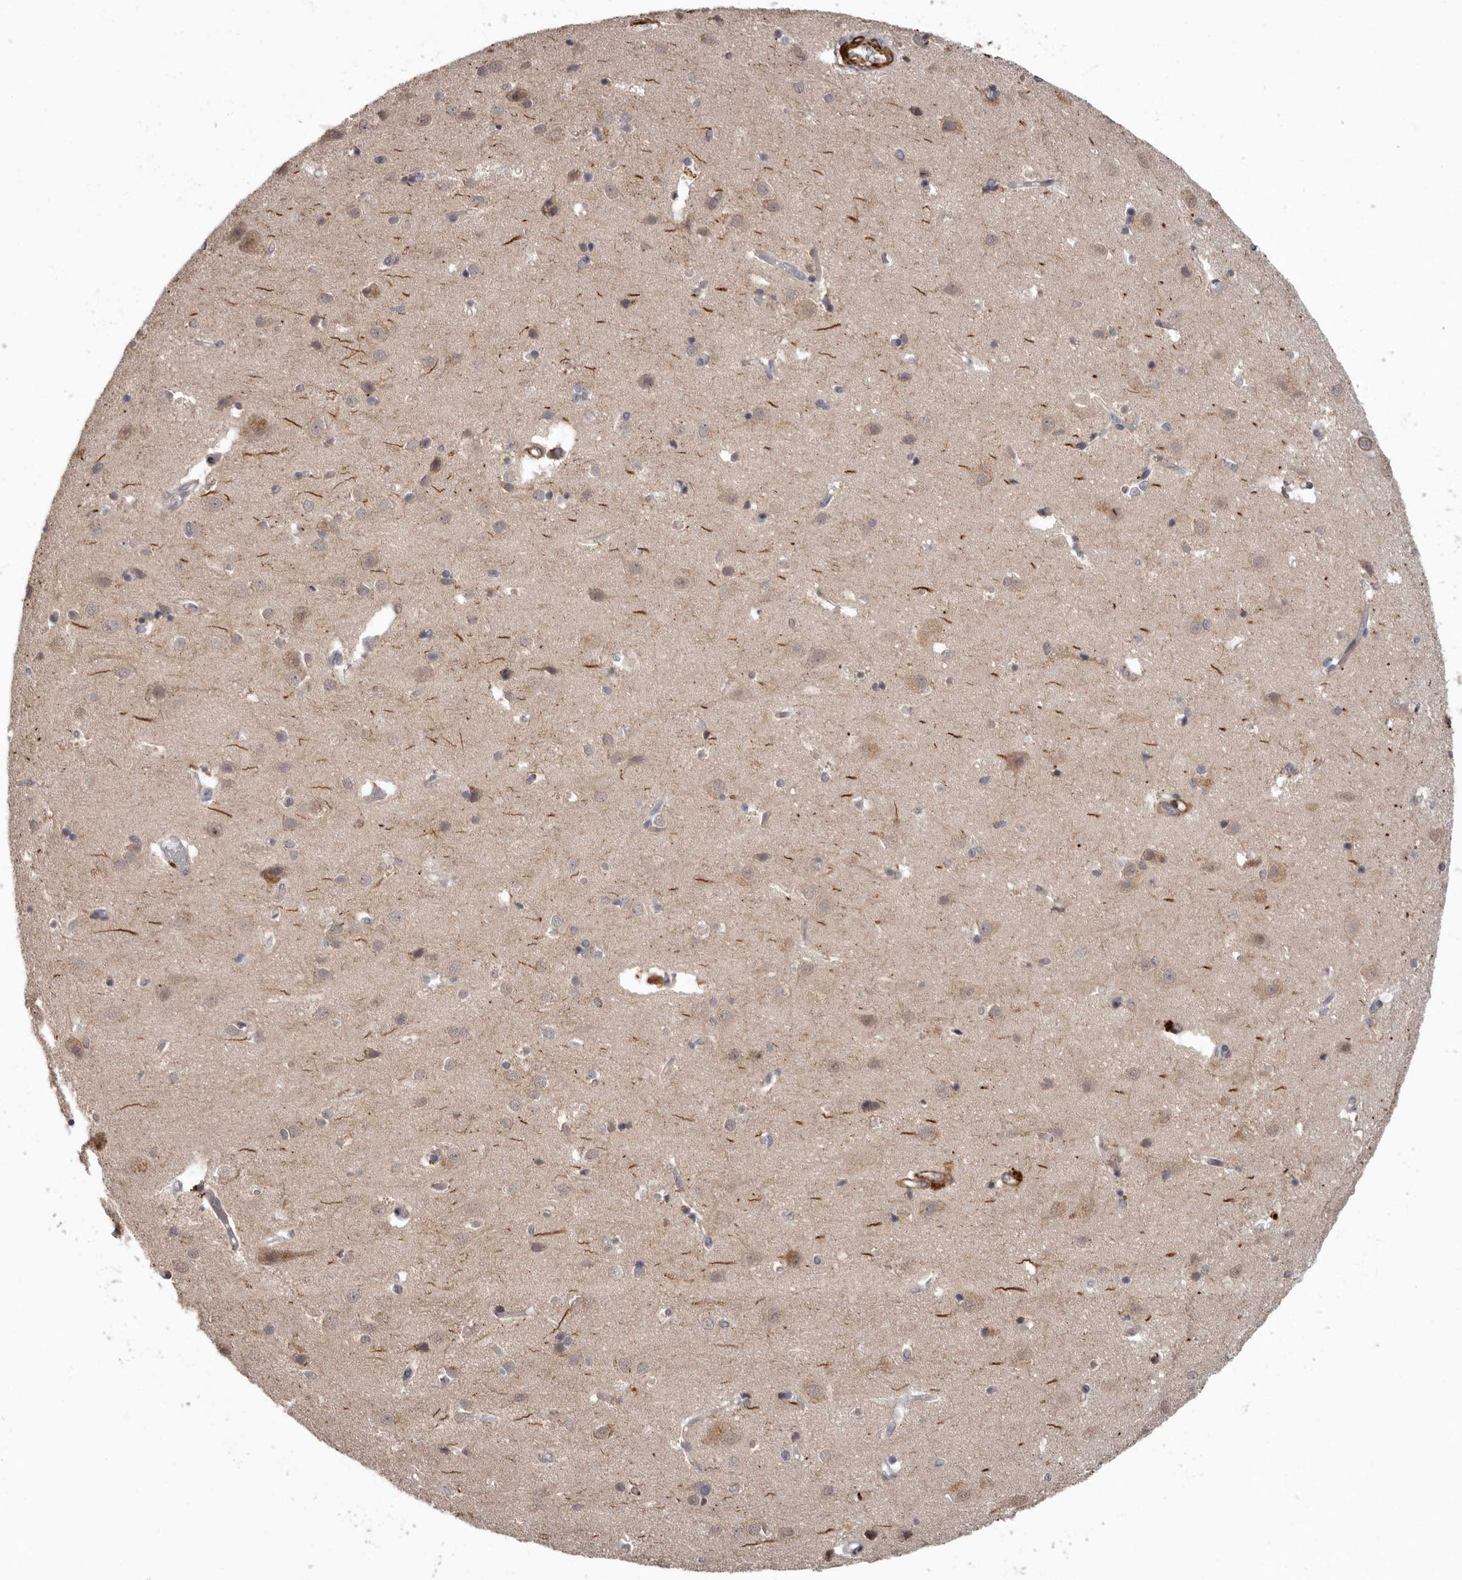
{"staining": {"intensity": "negative", "quantity": "none", "location": "none"}, "tissue": "cerebral cortex", "cell_type": "Endothelial cells", "image_type": "normal", "snomed": [{"axis": "morphology", "description": "Normal tissue, NOS"}, {"axis": "topography", "description": "Cerebral cortex"}], "caption": "Histopathology image shows no protein staining in endothelial cells of normal cerebral cortex.", "gene": "FGFR4", "patient": {"sex": "male", "age": 54}}